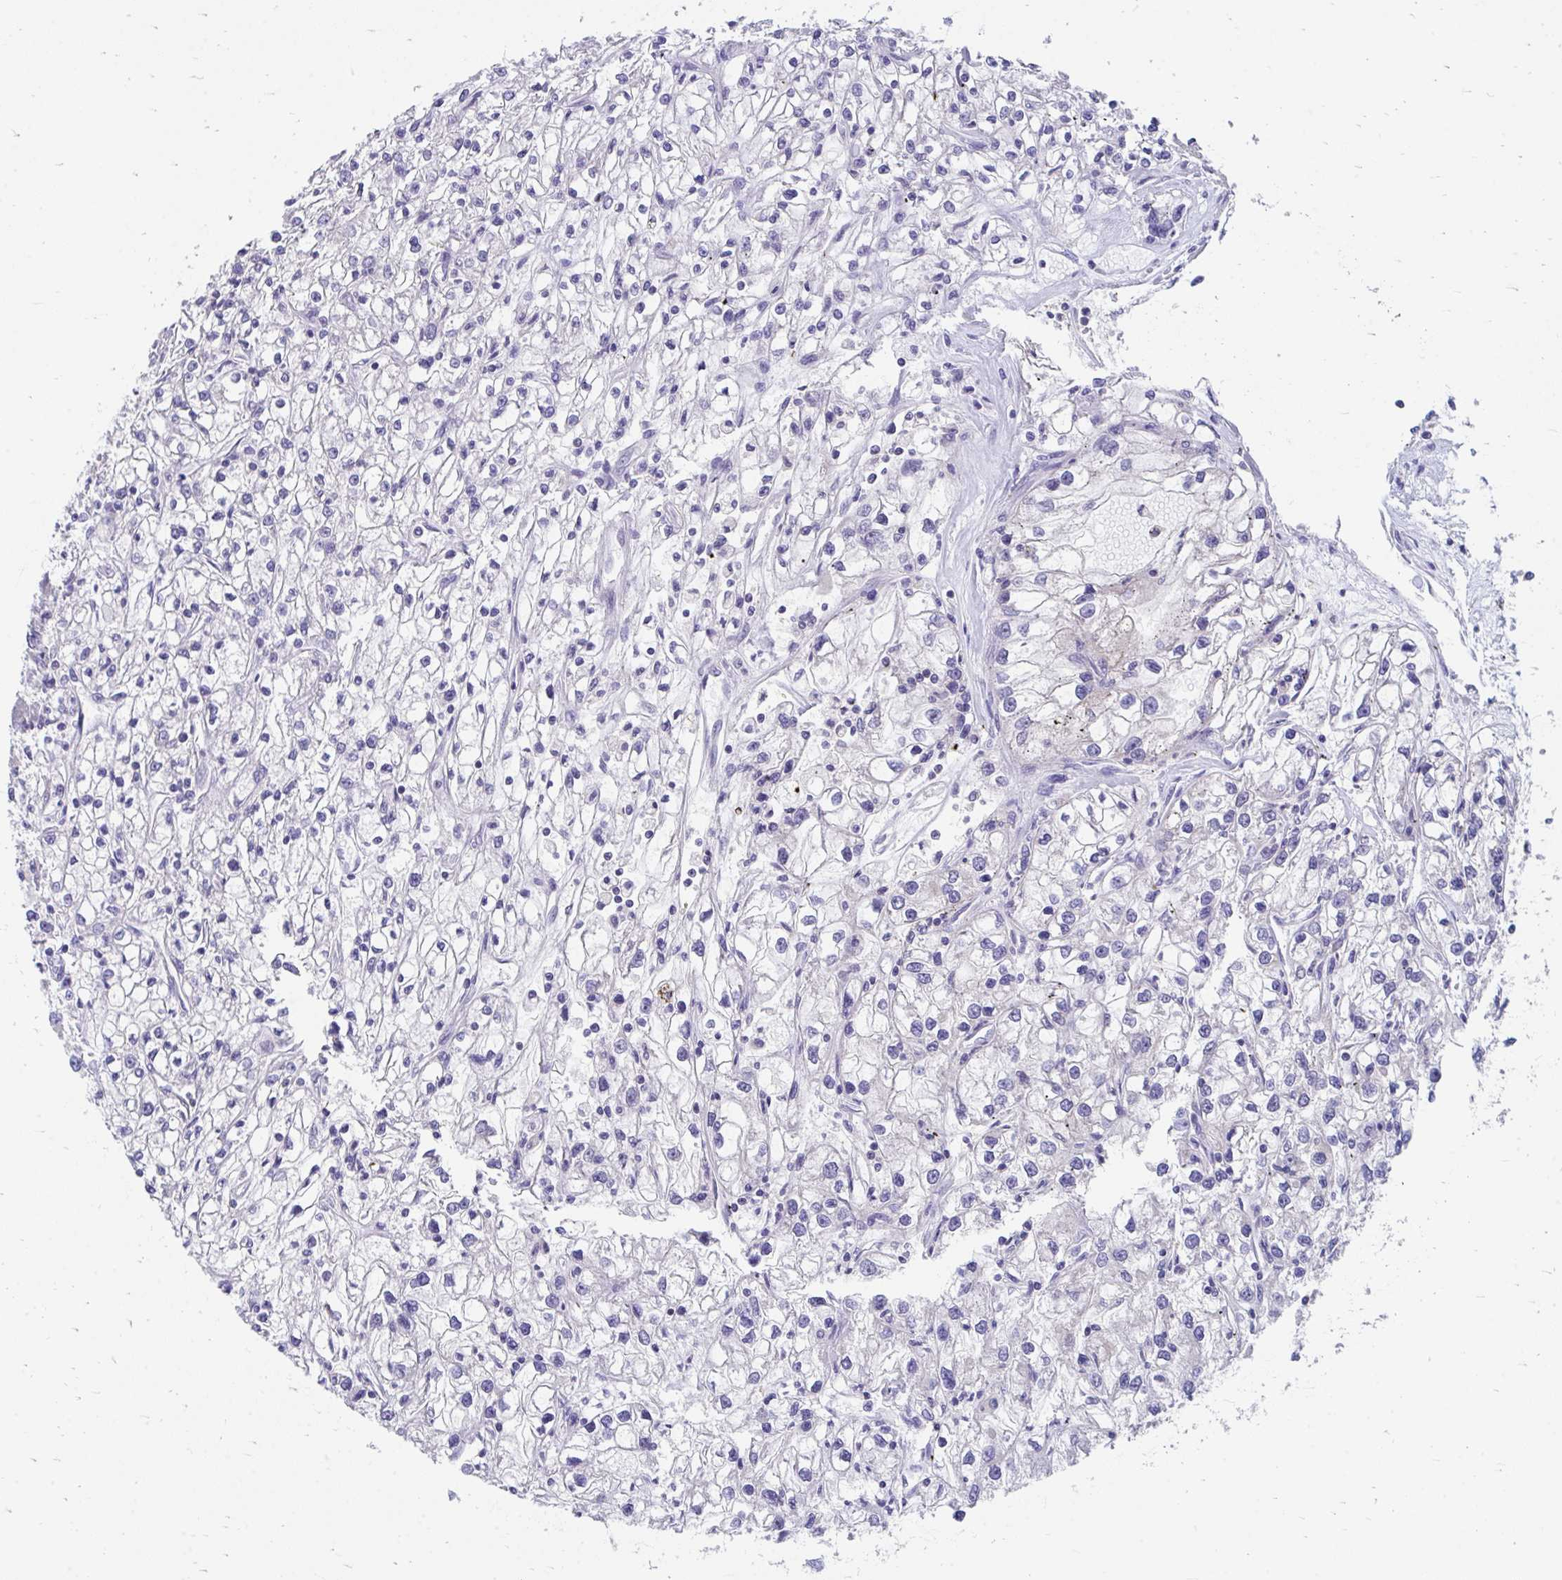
{"staining": {"intensity": "negative", "quantity": "none", "location": "none"}, "tissue": "renal cancer", "cell_type": "Tumor cells", "image_type": "cancer", "snomed": [{"axis": "morphology", "description": "Adenocarcinoma, NOS"}, {"axis": "topography", "description": "Kidney"}], "caption": "Immunohistochemical staining of adenocarcinoma (renal) exhibits no significant positivity in tumor cells. (IHC, brightfield microscopy, high magnification).", "gene": "FHIP1B", "patient": {"sex": "female", "age": 59}}